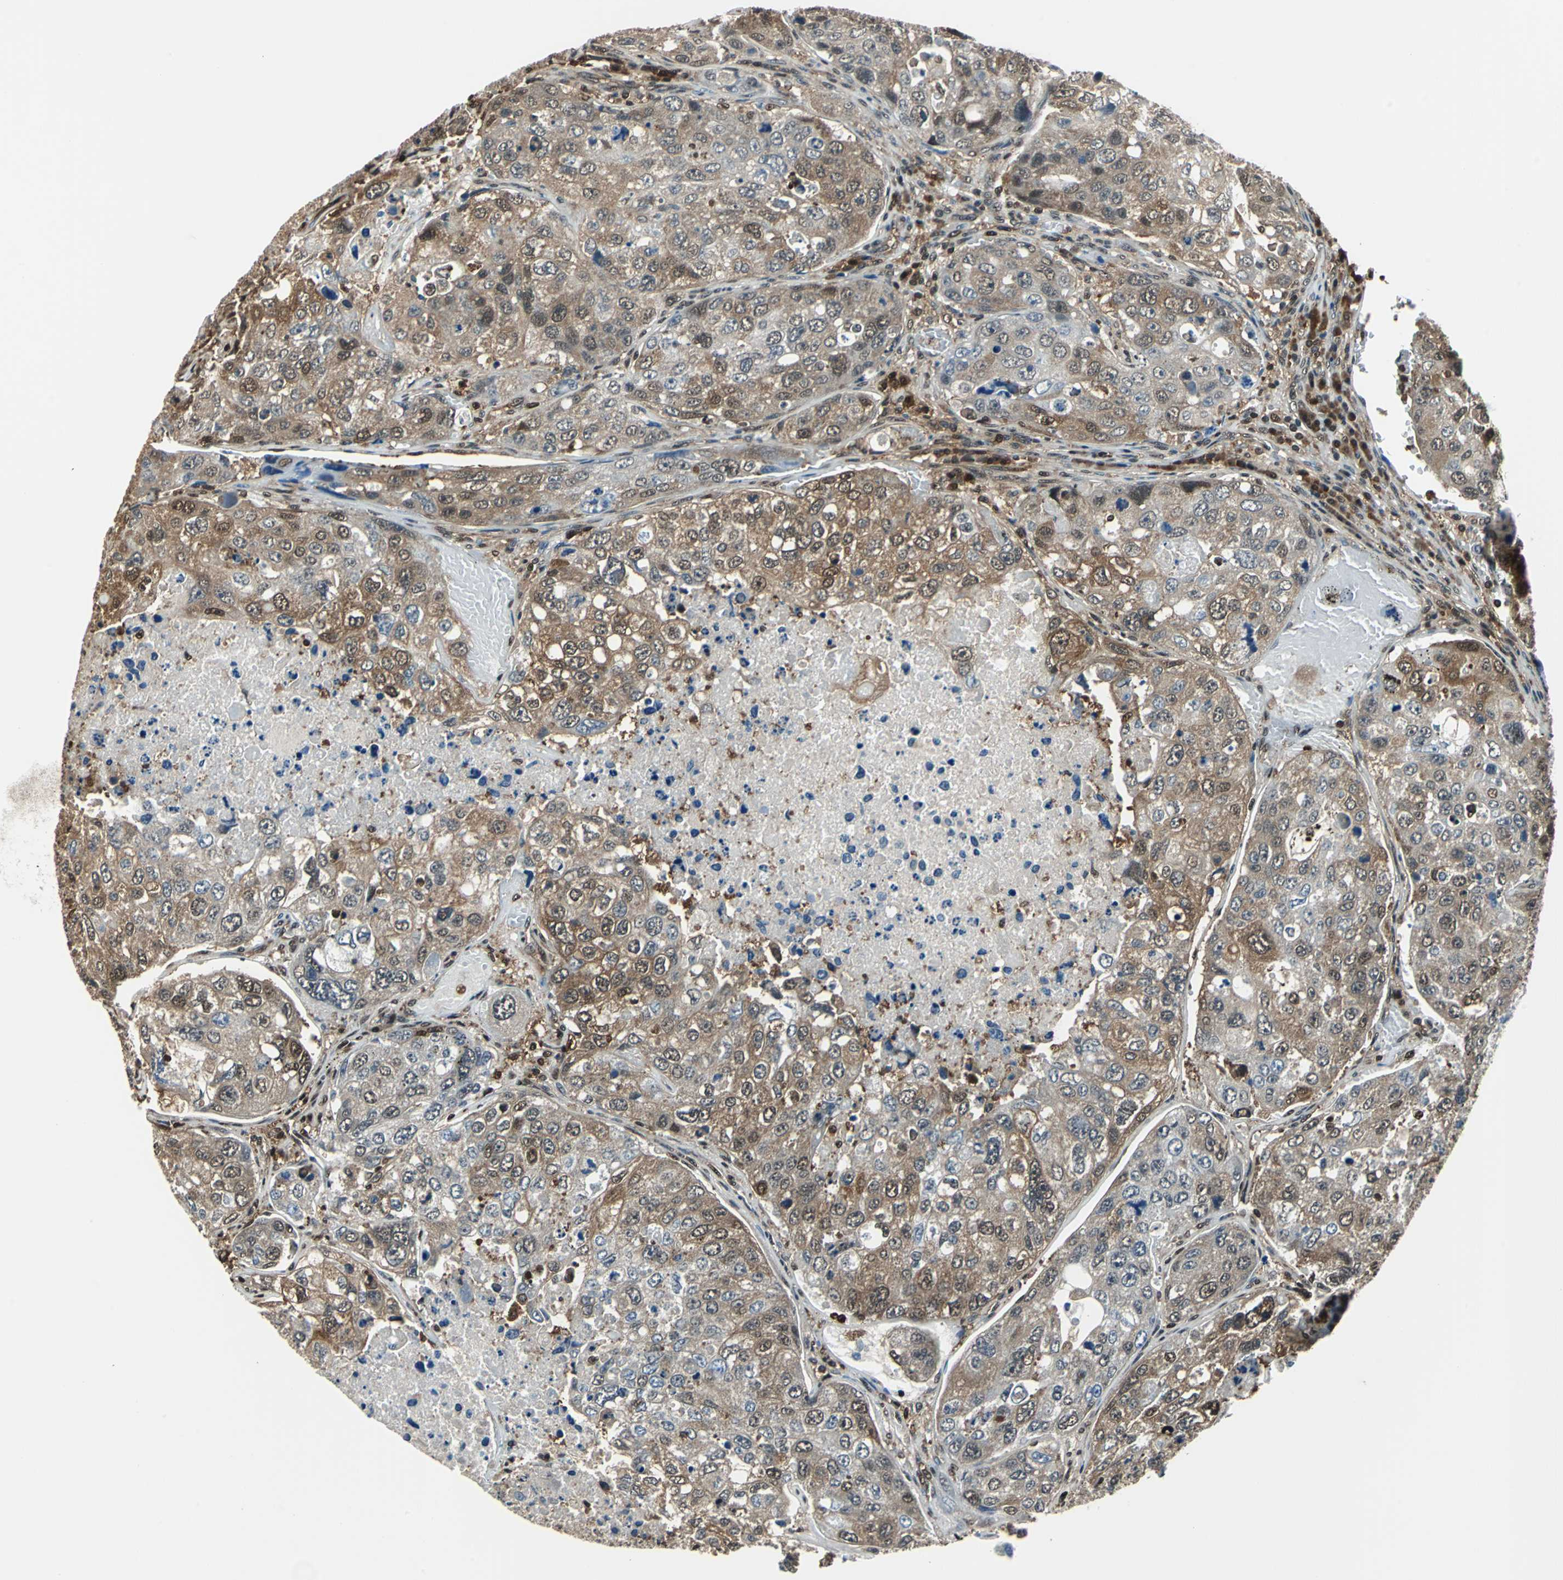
{"staining": {"intensity": "moderate", "quantity": ">75%", "location": "cytoplasmic/membranous"}, "tissue": "urothelial cancer", "cell_type": "Tumor cells", "image_type": "cancer", "snomed": [{"axis": "morphology", "description": "Urothelial carcinoma, High grade"}, {"axis": "topography", "description": "Lymph node"}, {"axis": "topography", "description": "Urinary bladder"}], "caption": "Immunohistochemistry (IHC) (DAB (3,3'-diaminobenzidine)) staining of urothelial carcinoma (high-grade) shows moderate cytoplasmic/membranous protein positivity in approximately >75% of tumor cells. (Brightfield microscopy of DAB IHC at high magnification).", "gene": "PSME1", "patient": {"sex": "male", "age": 51}}